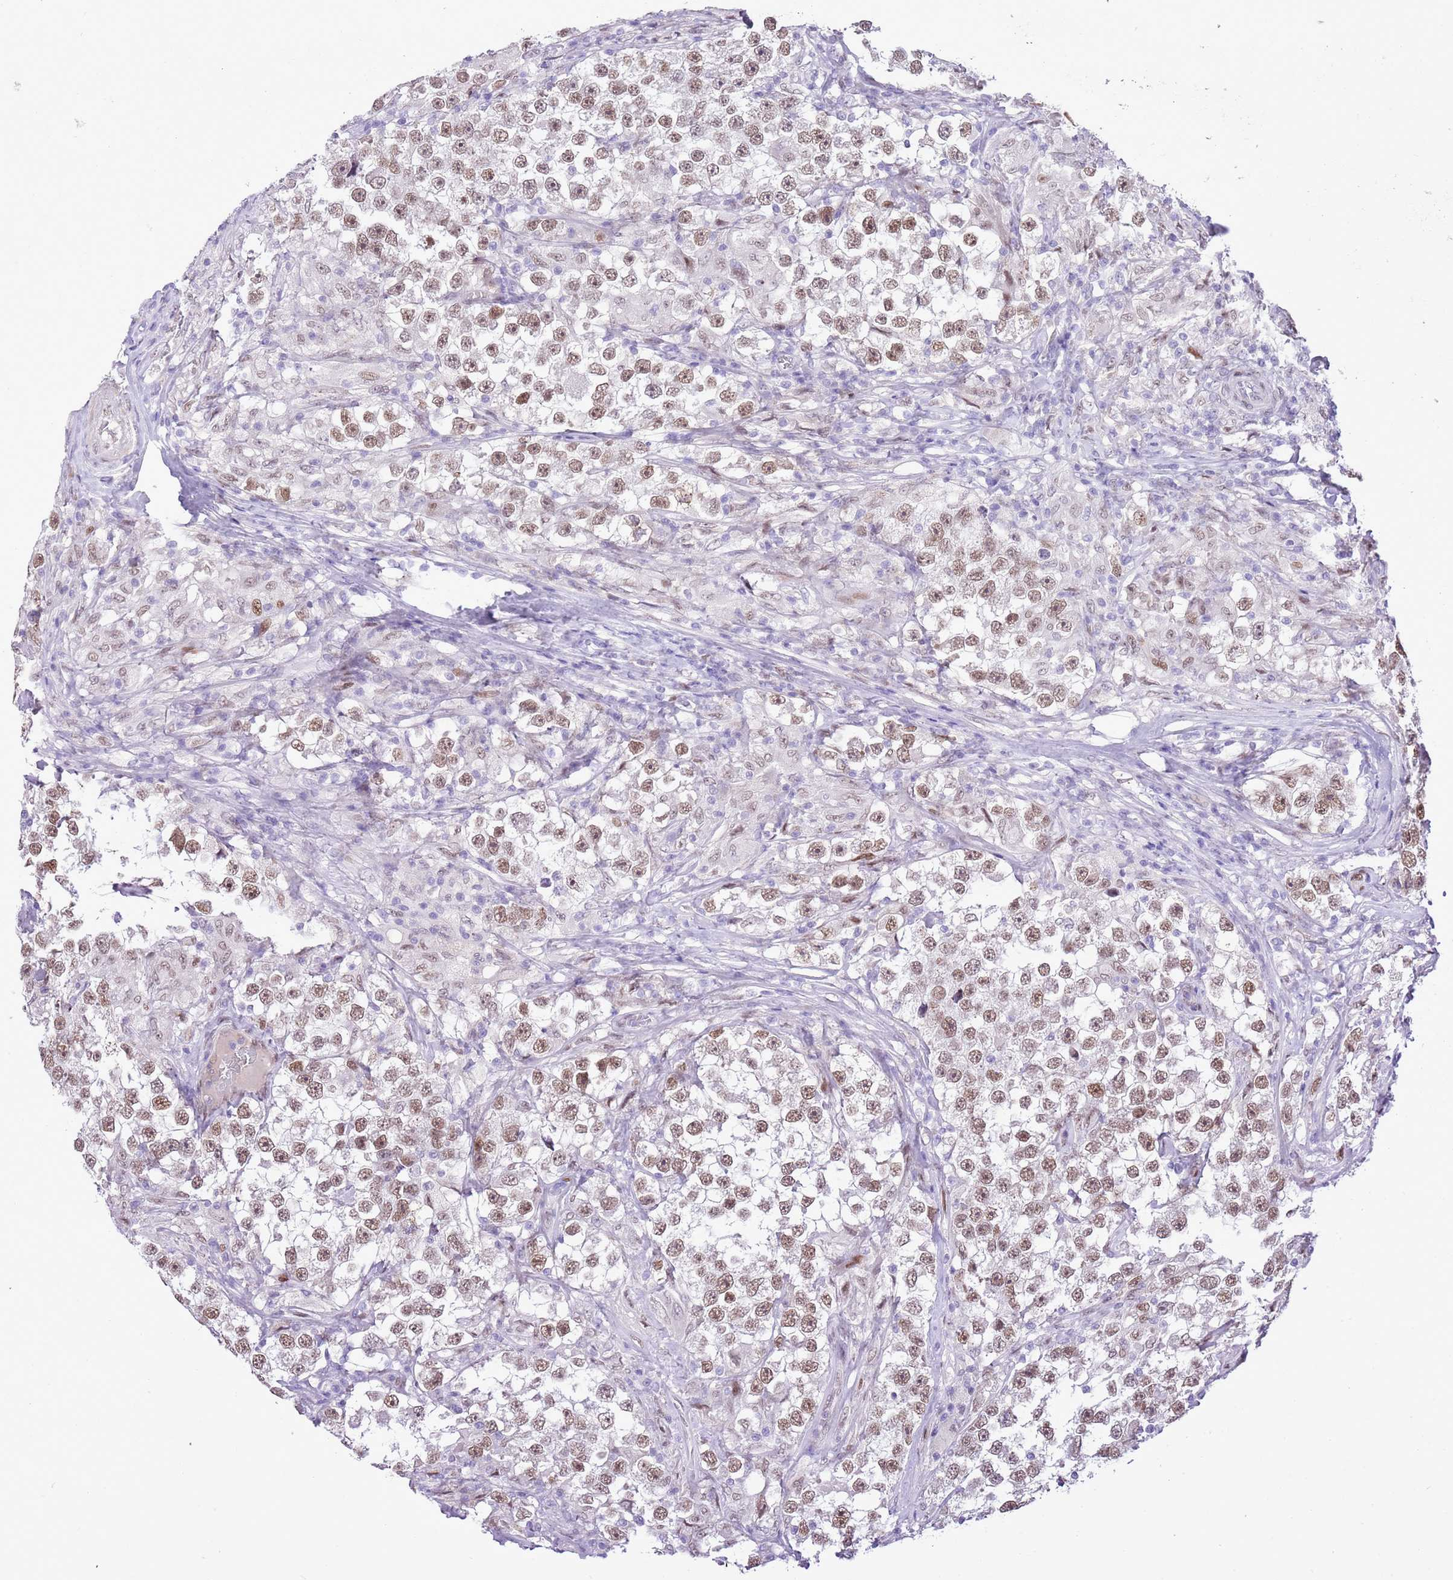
{"staining": {"intensity": "moderate", "quantity": ">75%", "location": "nuclear"}, "tissue": "testis cancer", "cell_type": "Tumor cells", "image_type": "cancer", "snomed": [{"axis": "morphology", "description": "Seminoma, NOS"}, {"axis": "topography", "description": "Testis"}], "caption": "This is a micrograph of immunohistochemistry (IHC) staining of seminoma (testis), which shows moderate staining in the nuclear of tumor cells.", "gene": "NACC2", "patient": {"sex": "male", "age": 46}}